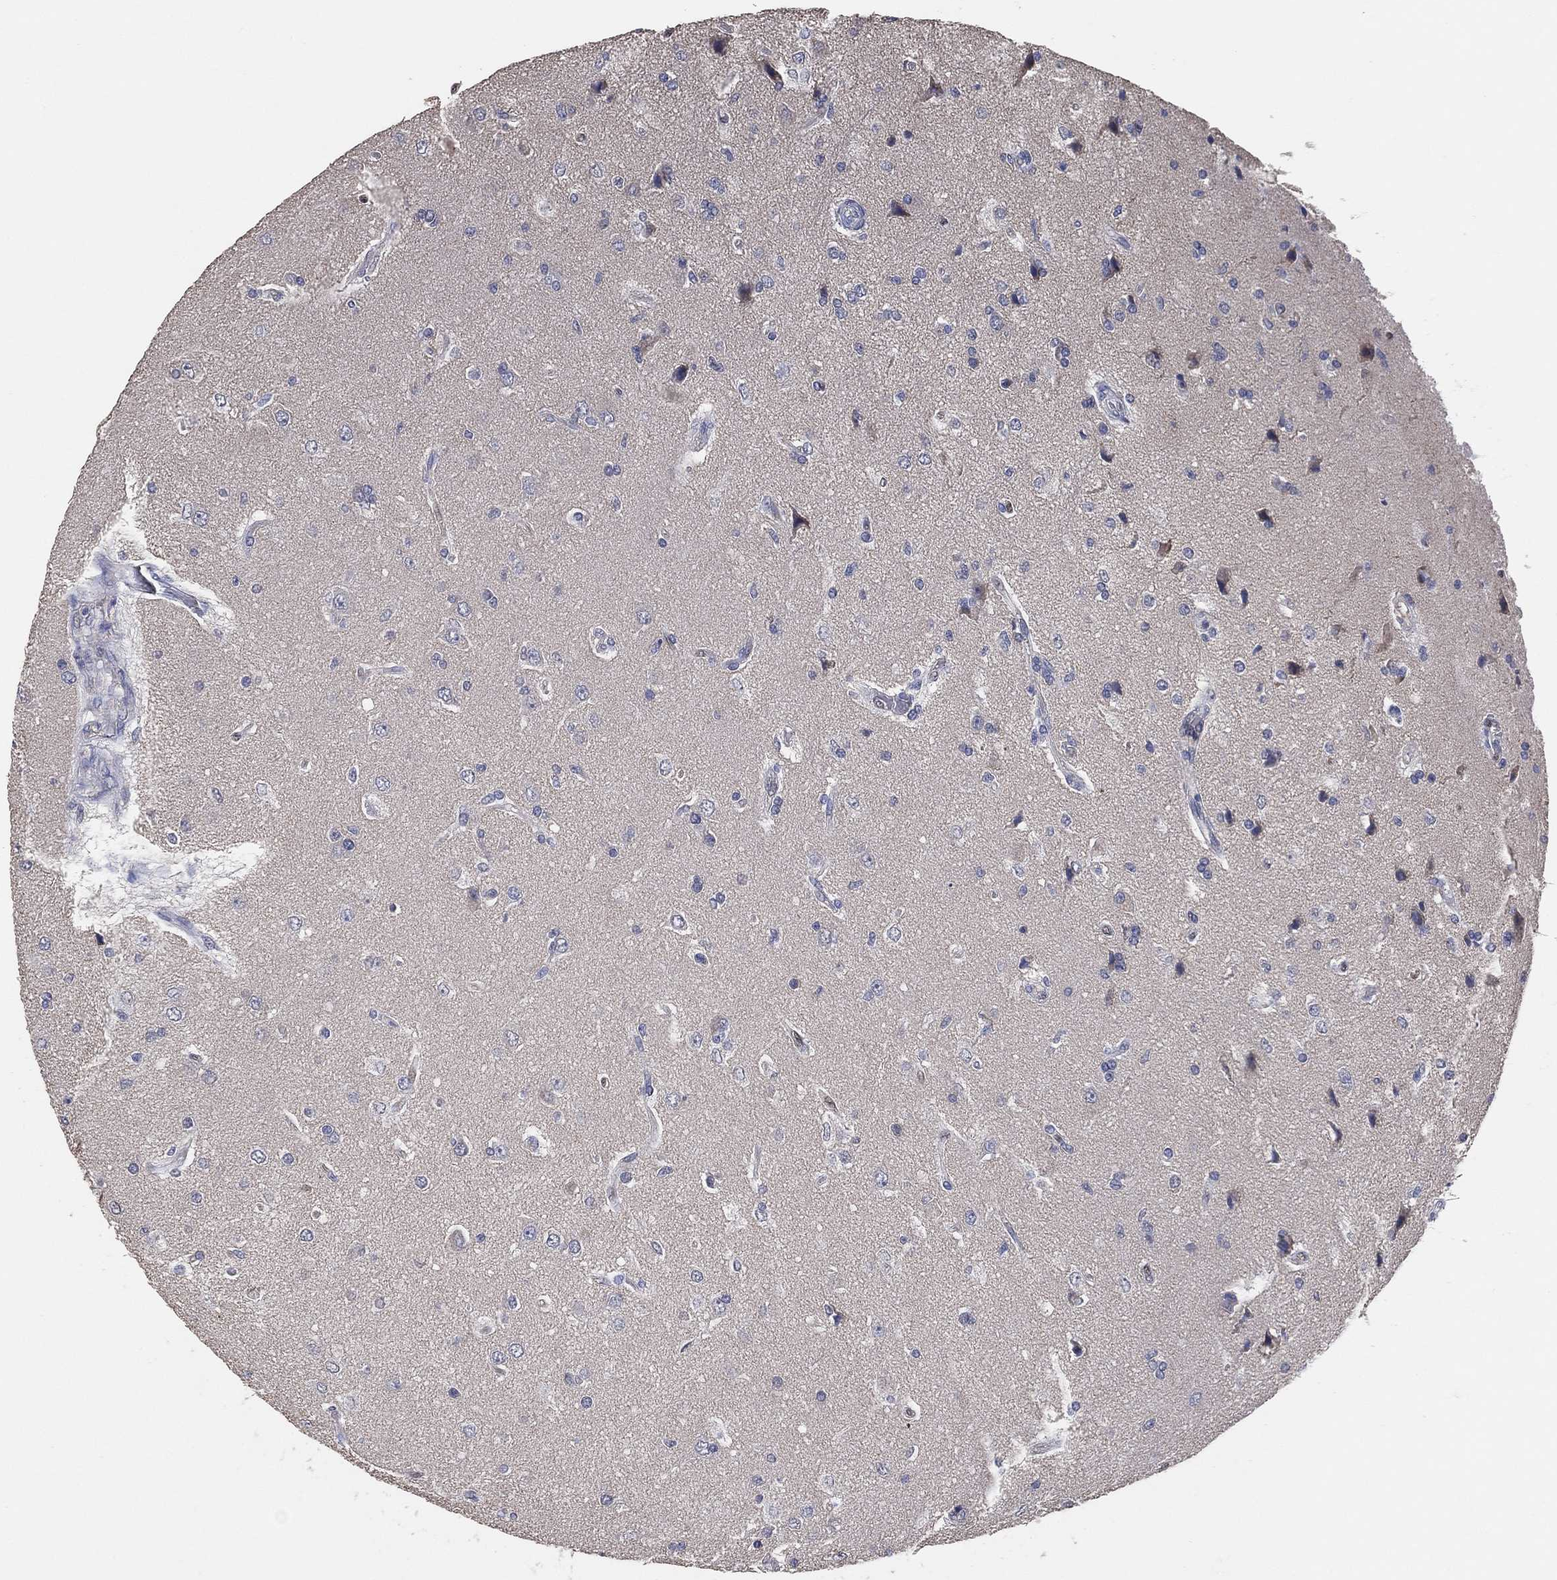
{"staining": {"intensity": "negative", "quantity": "none", "location": "none"}, "tissue": "glioma", "cell_type": "Tumor cells", "image_type": "cancer", "snomed": [{"axis": "morphology", "description": "Glioma, malignant, High grade"}, {"axis": "topography", "description": "Brain"}], "caption": "Glioma was stained to show a protein in brown. There is no significant positivity in tumor cells.", "gene": "KLK5", "patient": {"sex": "male", "age": 56}}